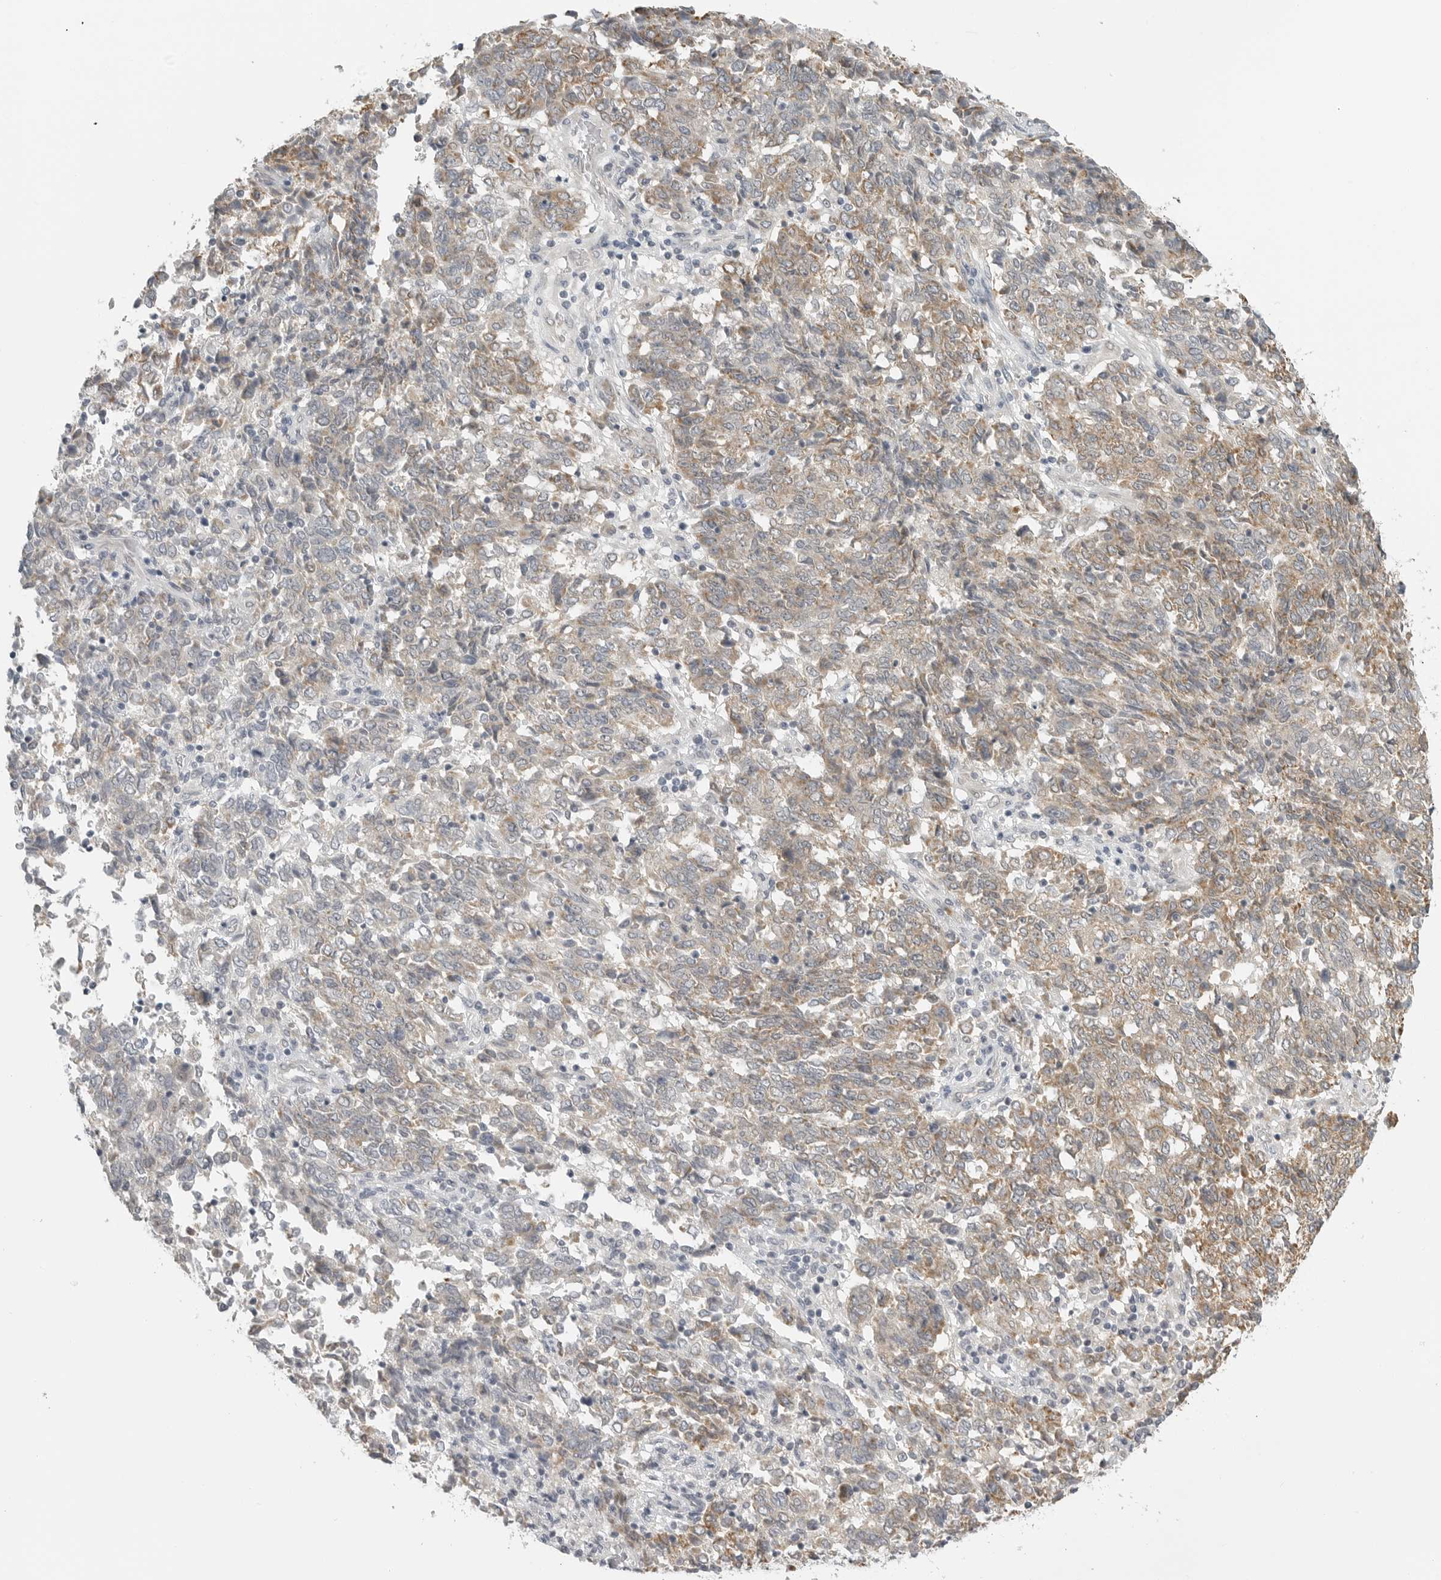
{"staining": {"intensity": "weak", "quantity": ">75%", "location": "cytoplasmic/membranous"}, "tissue": "endometrial cancer", "cell_type": "Tumor cells", "image_type": "cancer", "snomed": [{"axis": "morphology", "description": "Adenocarcinoma, NOS"}, {"axis": "topography", "description": "Endometrium"}], "caption": "Endometrial adenocarcinoma stained with IHC demonstrates weak cytoplasmic/membranous expression in approximately >75% of tumor cells. The staining was performed using DAB (3,3'-diaminobenzidine) to visualize the protein expression in brown, while the nuclei were stained in blue with hematoxylin (Magnification: 20x).", "gene": "IL12RB2", "patient": {"sex": "female", "age": 80}}